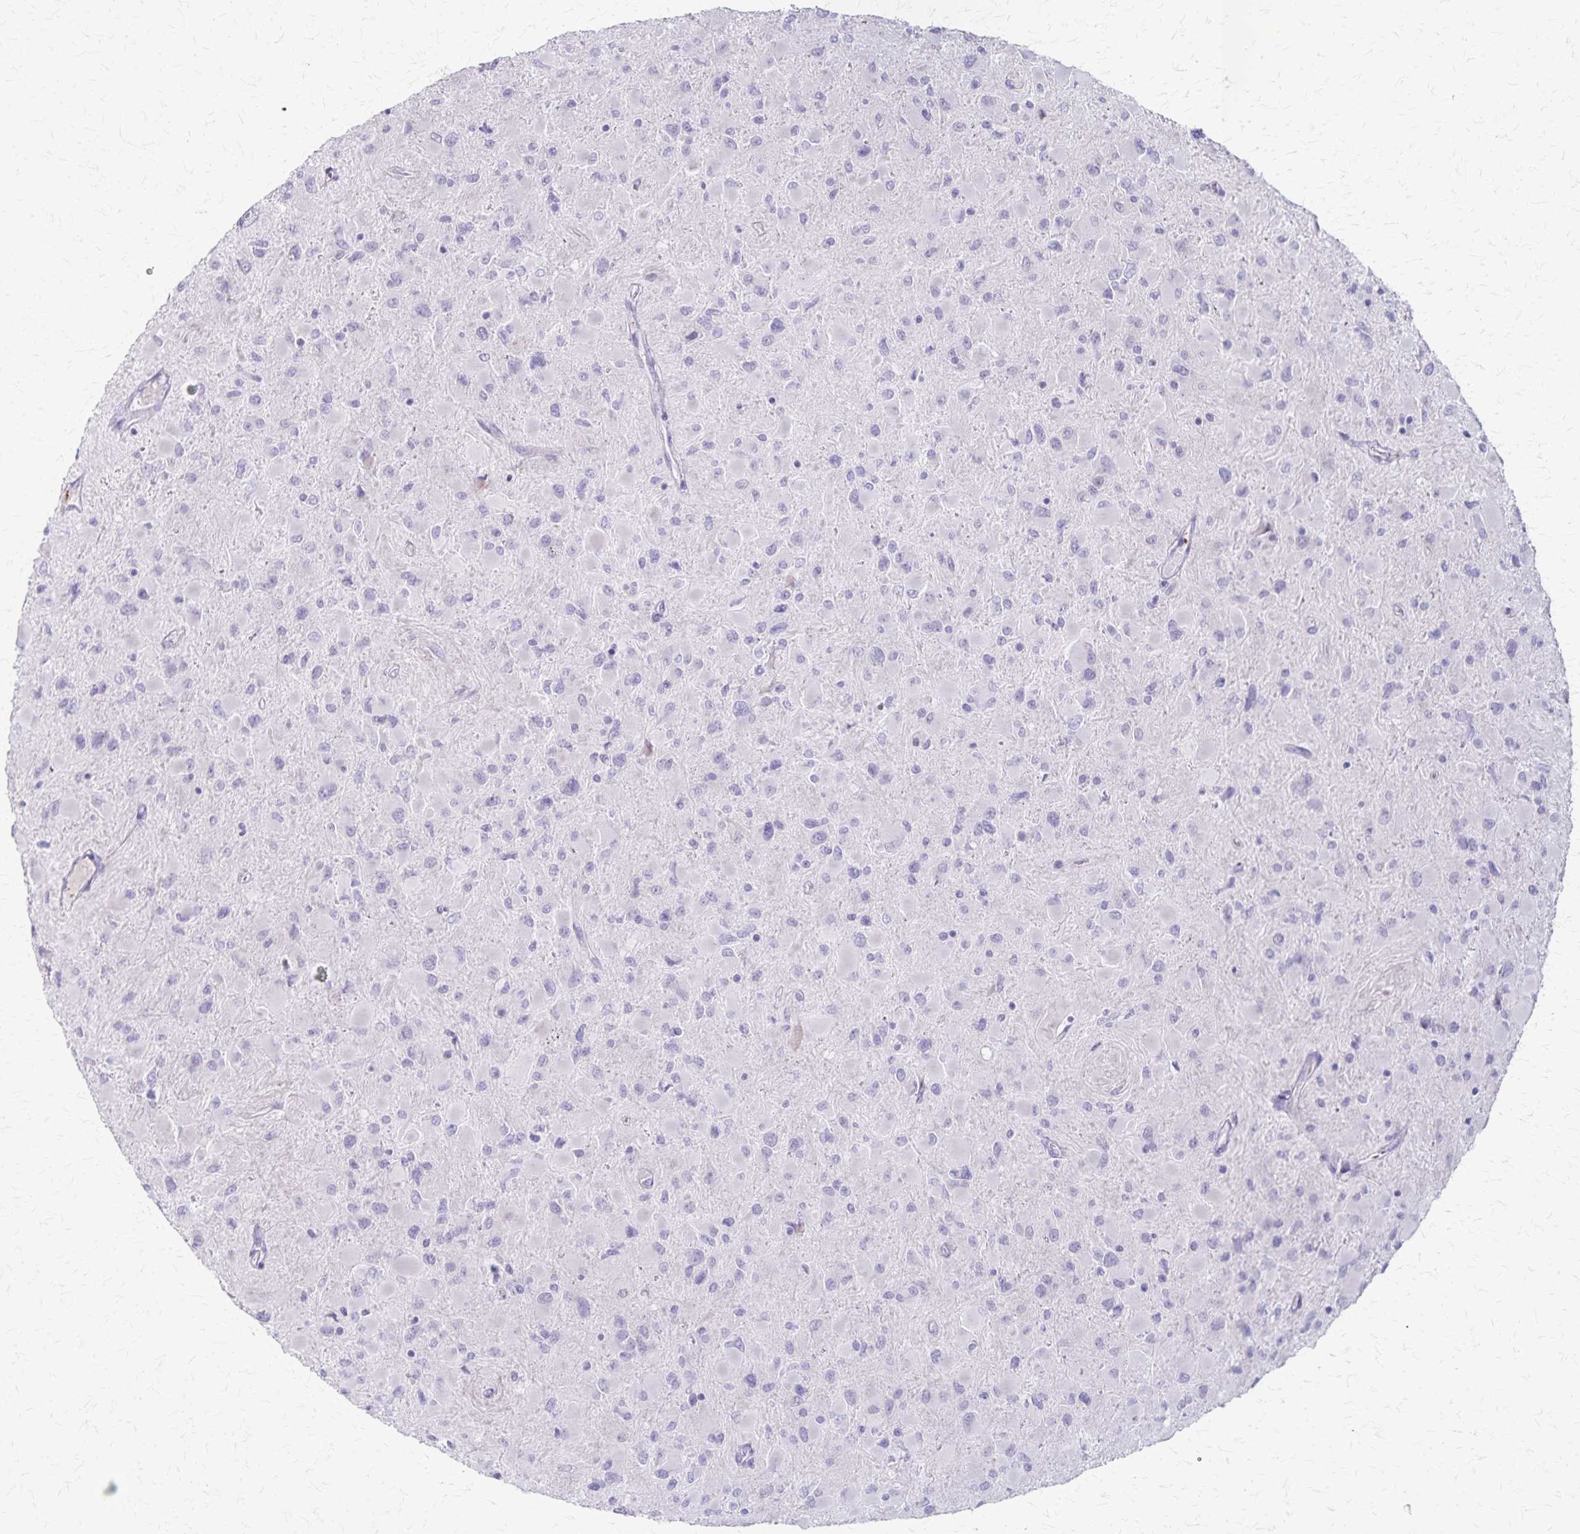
{"staining": {"intensity": "negative", "quantity": "none", "location": "none"}, "tissue": "glioma", "cell_type": "Tumor cells", "image_type": "cancer", "snomed": [{"axis": "morphology", "description": "Glioma, malignant, High grade"}, {"axis": "topography", "description": "Cerebral cortex"}], "caption": "Glioma stained for a protein using immunohistochemistry (IHC) exhibits no positivity tumor cells.", "gene": "RASL10B", "patient": {"sex": "female", "age": 36}}